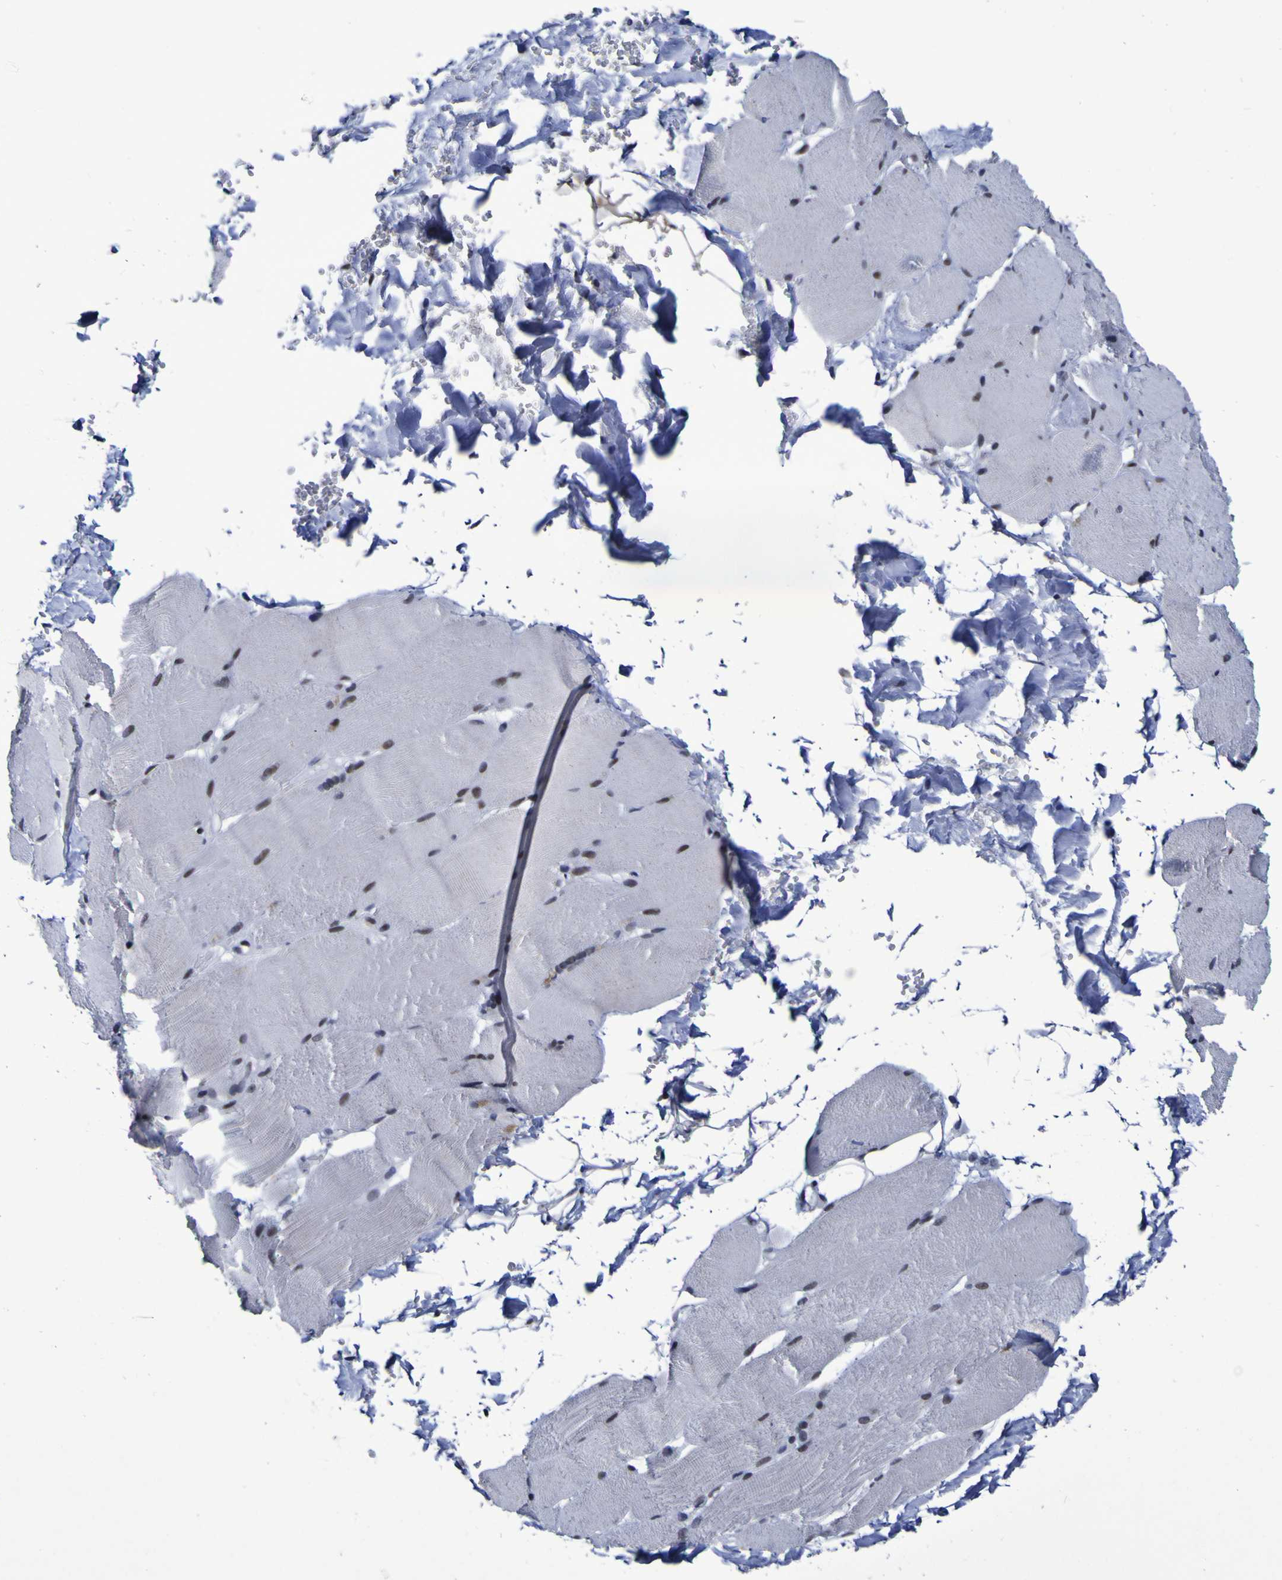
{"staining": {"intensity": "weak", "quantity": ">75%", "location": "nuclear"}, "tissue": "skeletal muscle", "cell_type": "Myocytes", "image_type": "normal", "snomed": [{"axis": "morphology", "description": "Normal tissue, NOS"}, {"axis": "topography", "description": "Skin"}, {"axis": "topography", "description": "Skeletal muscle"}], "caption": "A low amount of weak nuclear positivity is identified in about >75% of myocytes in normal skeletal muscle.", "gene": "MBD3", "patient": {"sex": "male", "age": 83}}